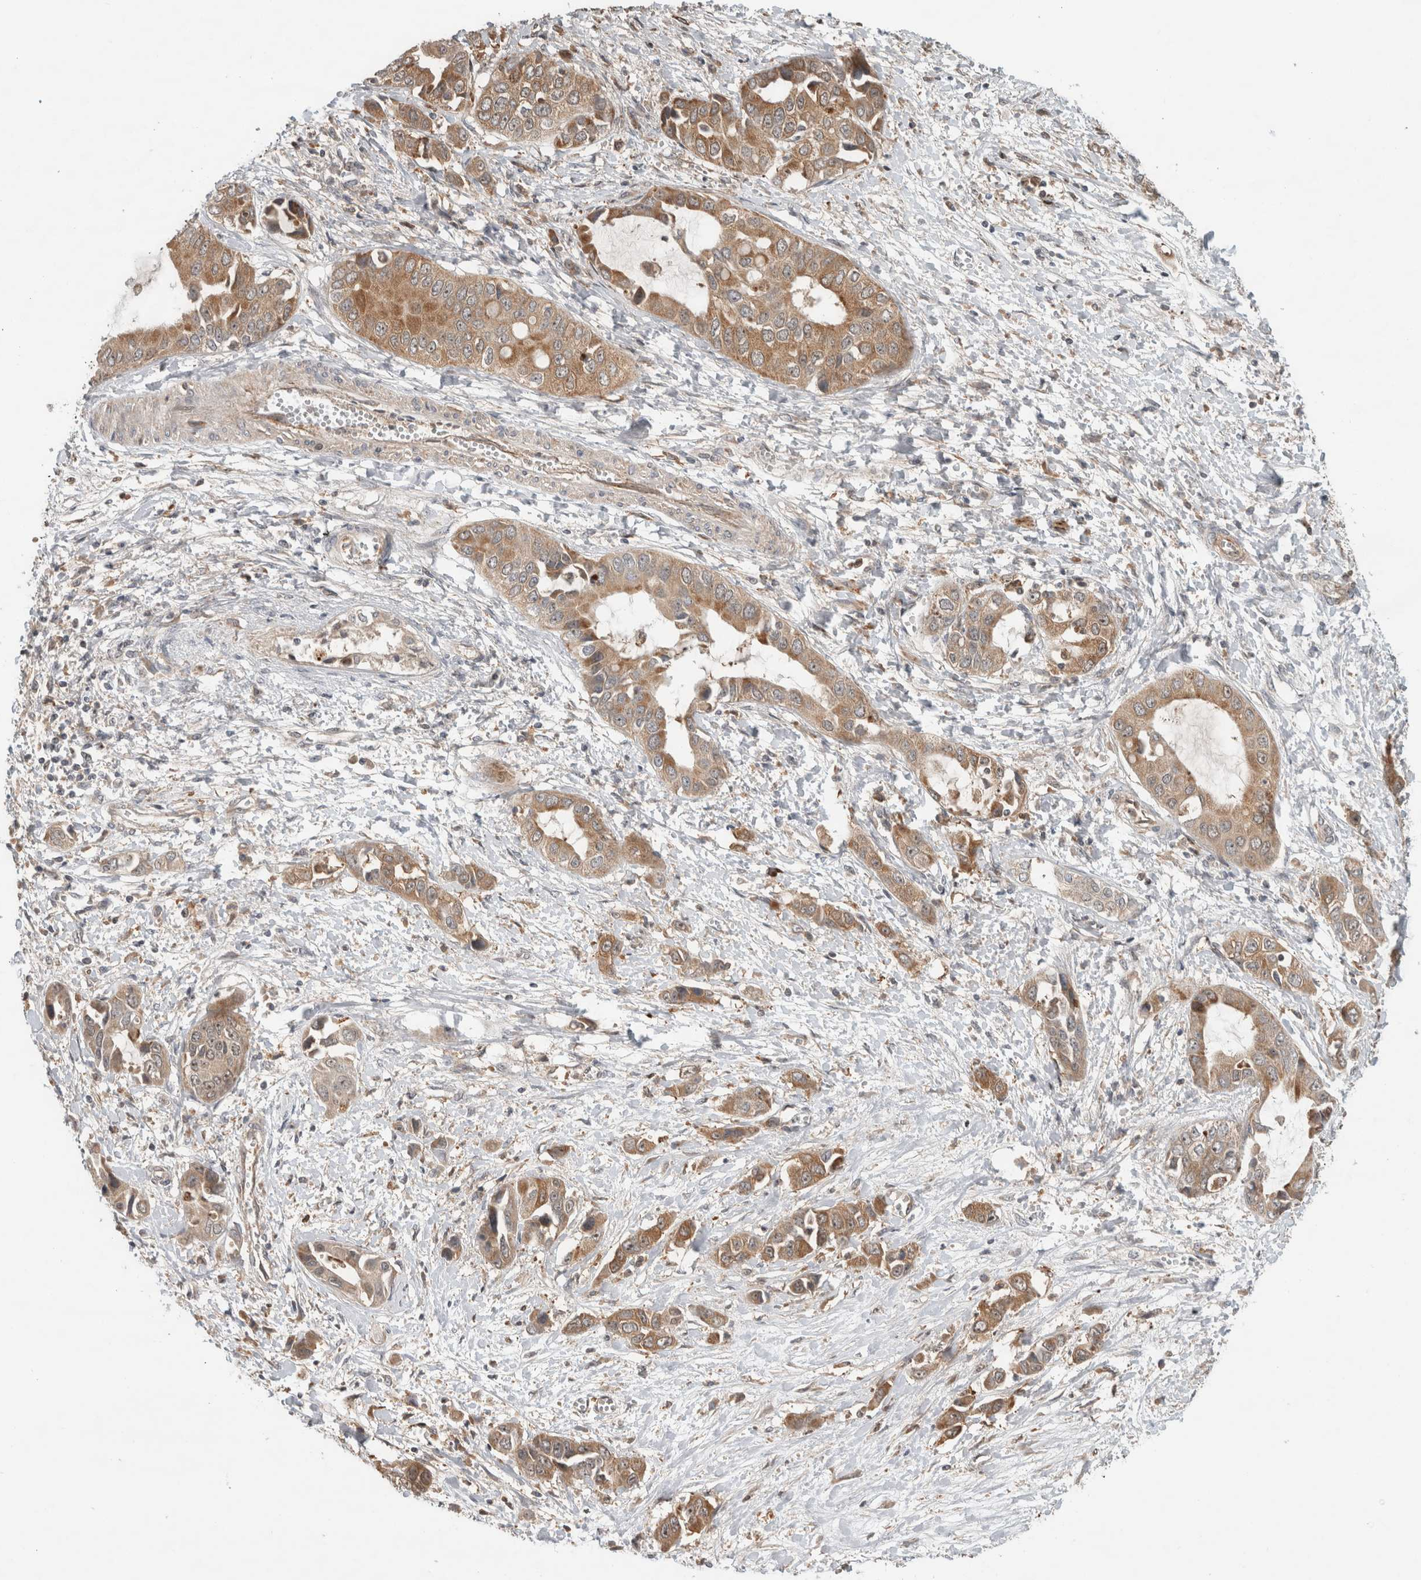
{"staining": {"intensity": "moderate", "quantity": ">75%", "location": "cytoplasmic/membranous"}, "tissue": "liver cancer", "cell_type": "Tumor cells", "image_type": "cancer", "snomed": [{"axis": "morphology", "description": "Cholangiocarcinoma"}, {"axis": "topography", "description": "Liver"}], "caption": "Protein staining of liver cancer tissue reveals moderate cytoplasmic/membranous staining in approximately >75% of tumor cells. (DAB (3,3'-diaminobenzidine) = brown stain, brightfield microscopy at high magnification).", "gene": "INSRR", "patient": {"sex": "female", "age": 52}}